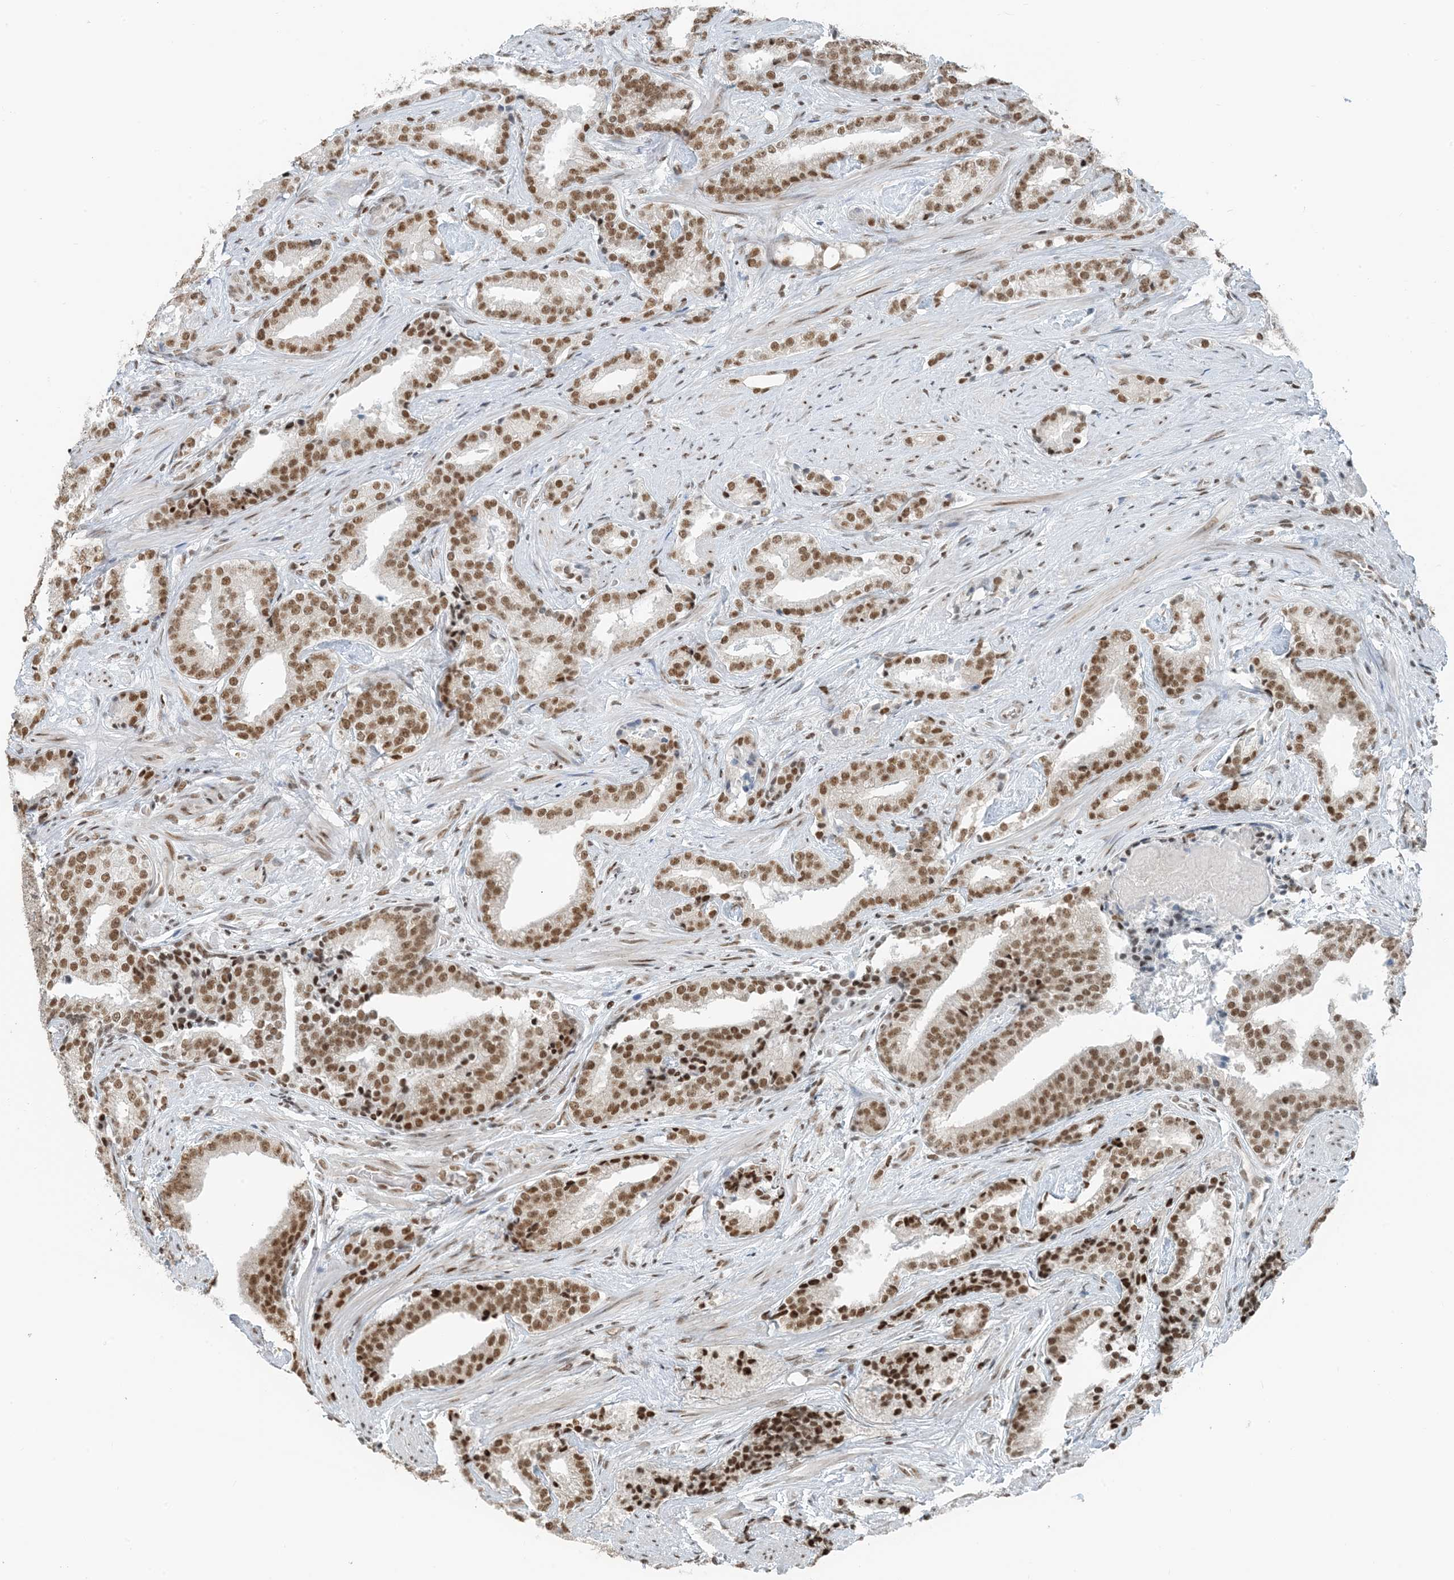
{"staining": {"intensity": "moderate", "quantity": ">75%", "location": "nuclear"}, "tissue": "prostate cancer", "cell_type": "Tumor cells", "image_type": "cancer", "snomed": [{"axis": "morphology", "description": "Adenocarcinoma, Low grade"}, {"axis": "topography", "description": "Prostate"}], "caption": "An immunohistochemistry micrograph of neoplastic tissue is shown. Protein staining in brown highlights moderate nuclear positivity in prostate cancer (low-grade adenocarcinoma) within tumor cells.", "gene": "ZNF500", "patient": {"sex": "male", "age": 67}}